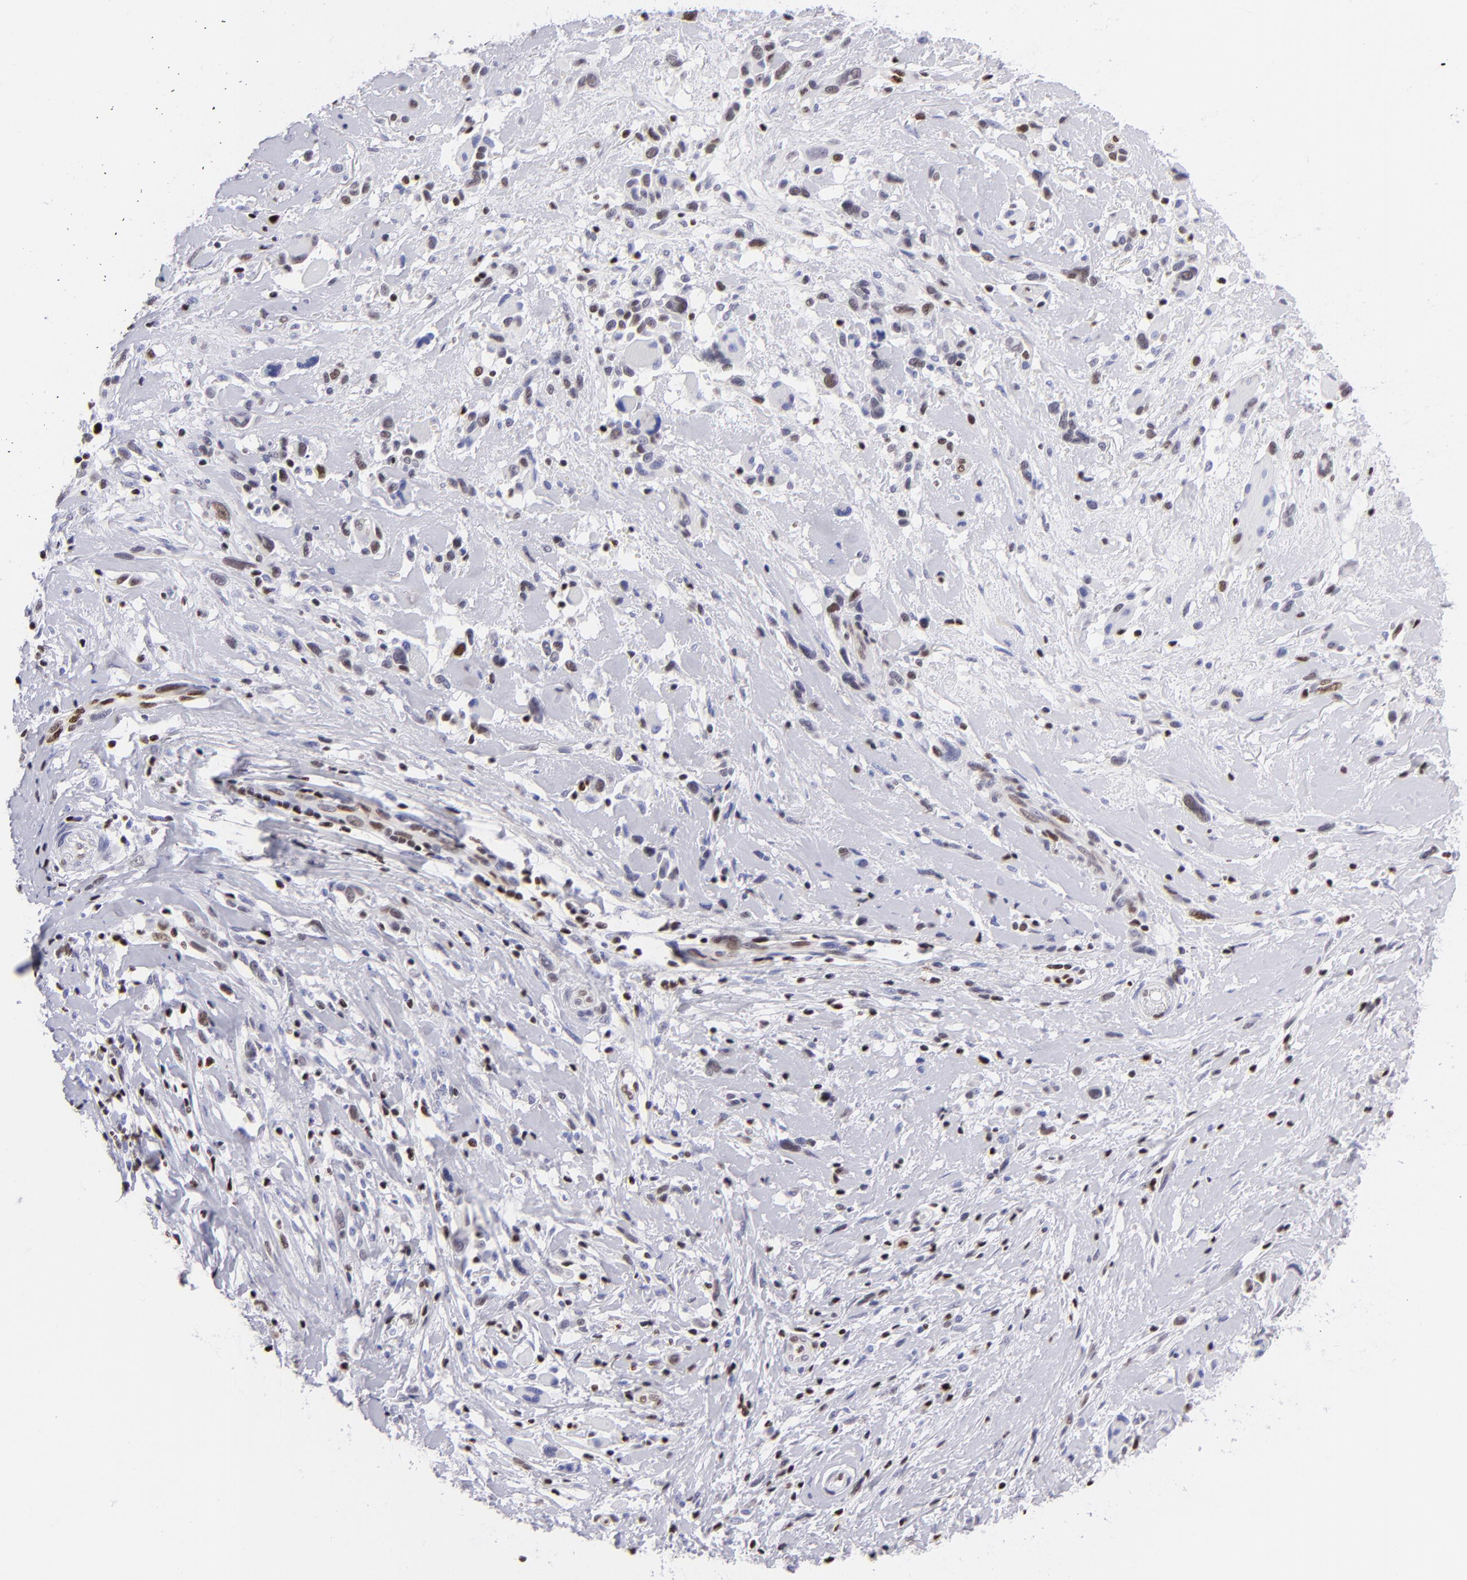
{"staining": {"intensity": "weak", "quantity": "<25%", "location": "nuclear"}, "tissue": "melanoma", "cell_type": "Tumor cells", "image_type": "cancer", "snomed": [{"axis": "morphology", "description": "Malignant melanoma, NOS"}, {"axis": "topography", "description": "Skin"}], "caption": "Immunohistochemistry (IHC) histopathology image of neoplastic tissue: malignant melanoma stained with DAB exhibits no significant protein expression in tumor cells.", "gene": "ETS1", "patient": {"sex": "male", "age": 91}}